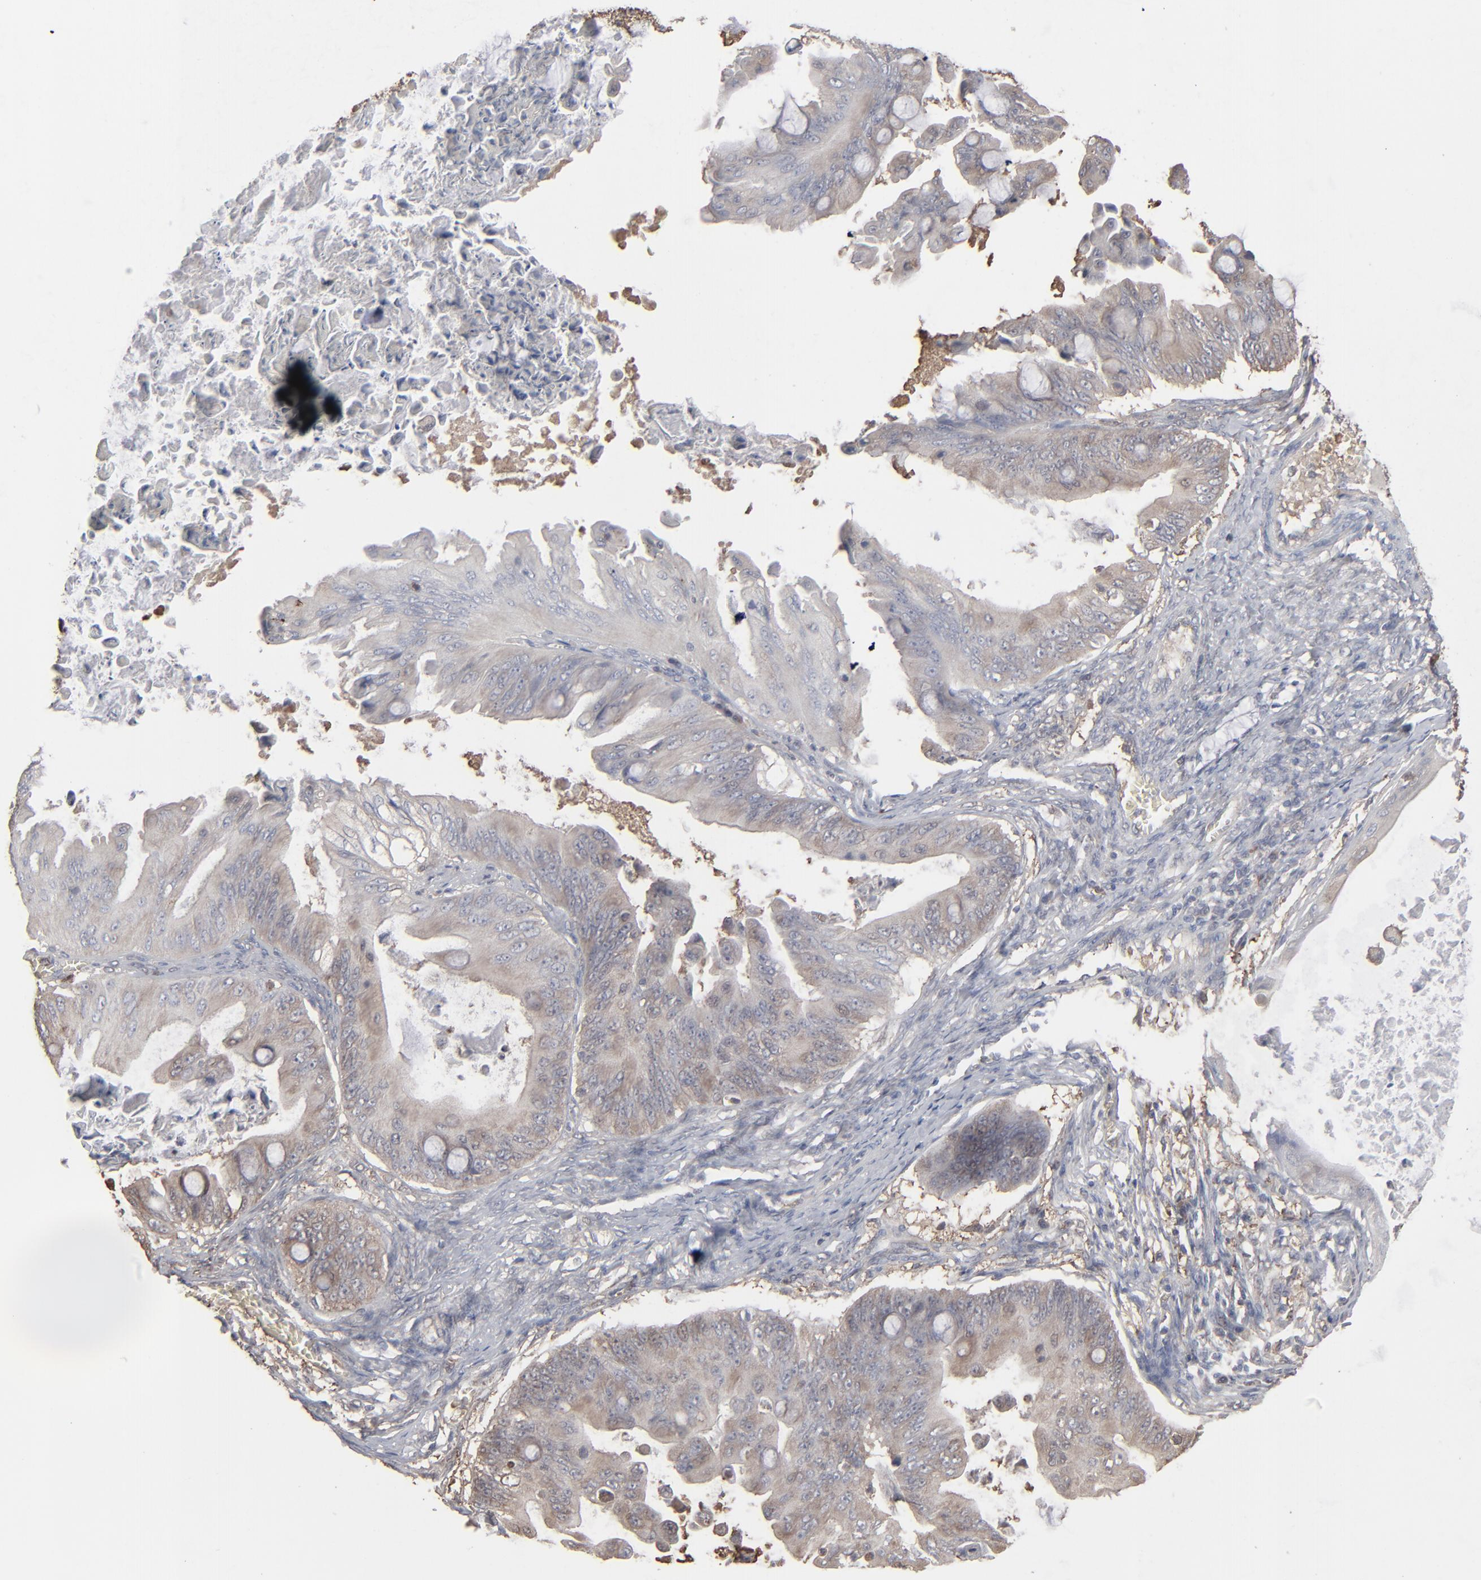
{"staining": {"intensity": "weak", "quantity": ">75%", "location": "cytoplasmic/membranous"}, "tissue": "ovarian cancer", "cell_type": "Tumor cells", "image_type": "cancer", "snomed": [{"axis": "morphology", "description": "Cystadenocarcinoma, mucinous, NOS"}, {"axis": "topography", "description": "Ovary"}], "caption": "Tumor cells reveal low levels of weak cytoplasmic/membranous staining in about >75% of cells in human ovarian cancer (mucinous cystadenocarcinoma).", "gene": "NME1-NME2", "patient": {"sex": "female", "age": 37}}